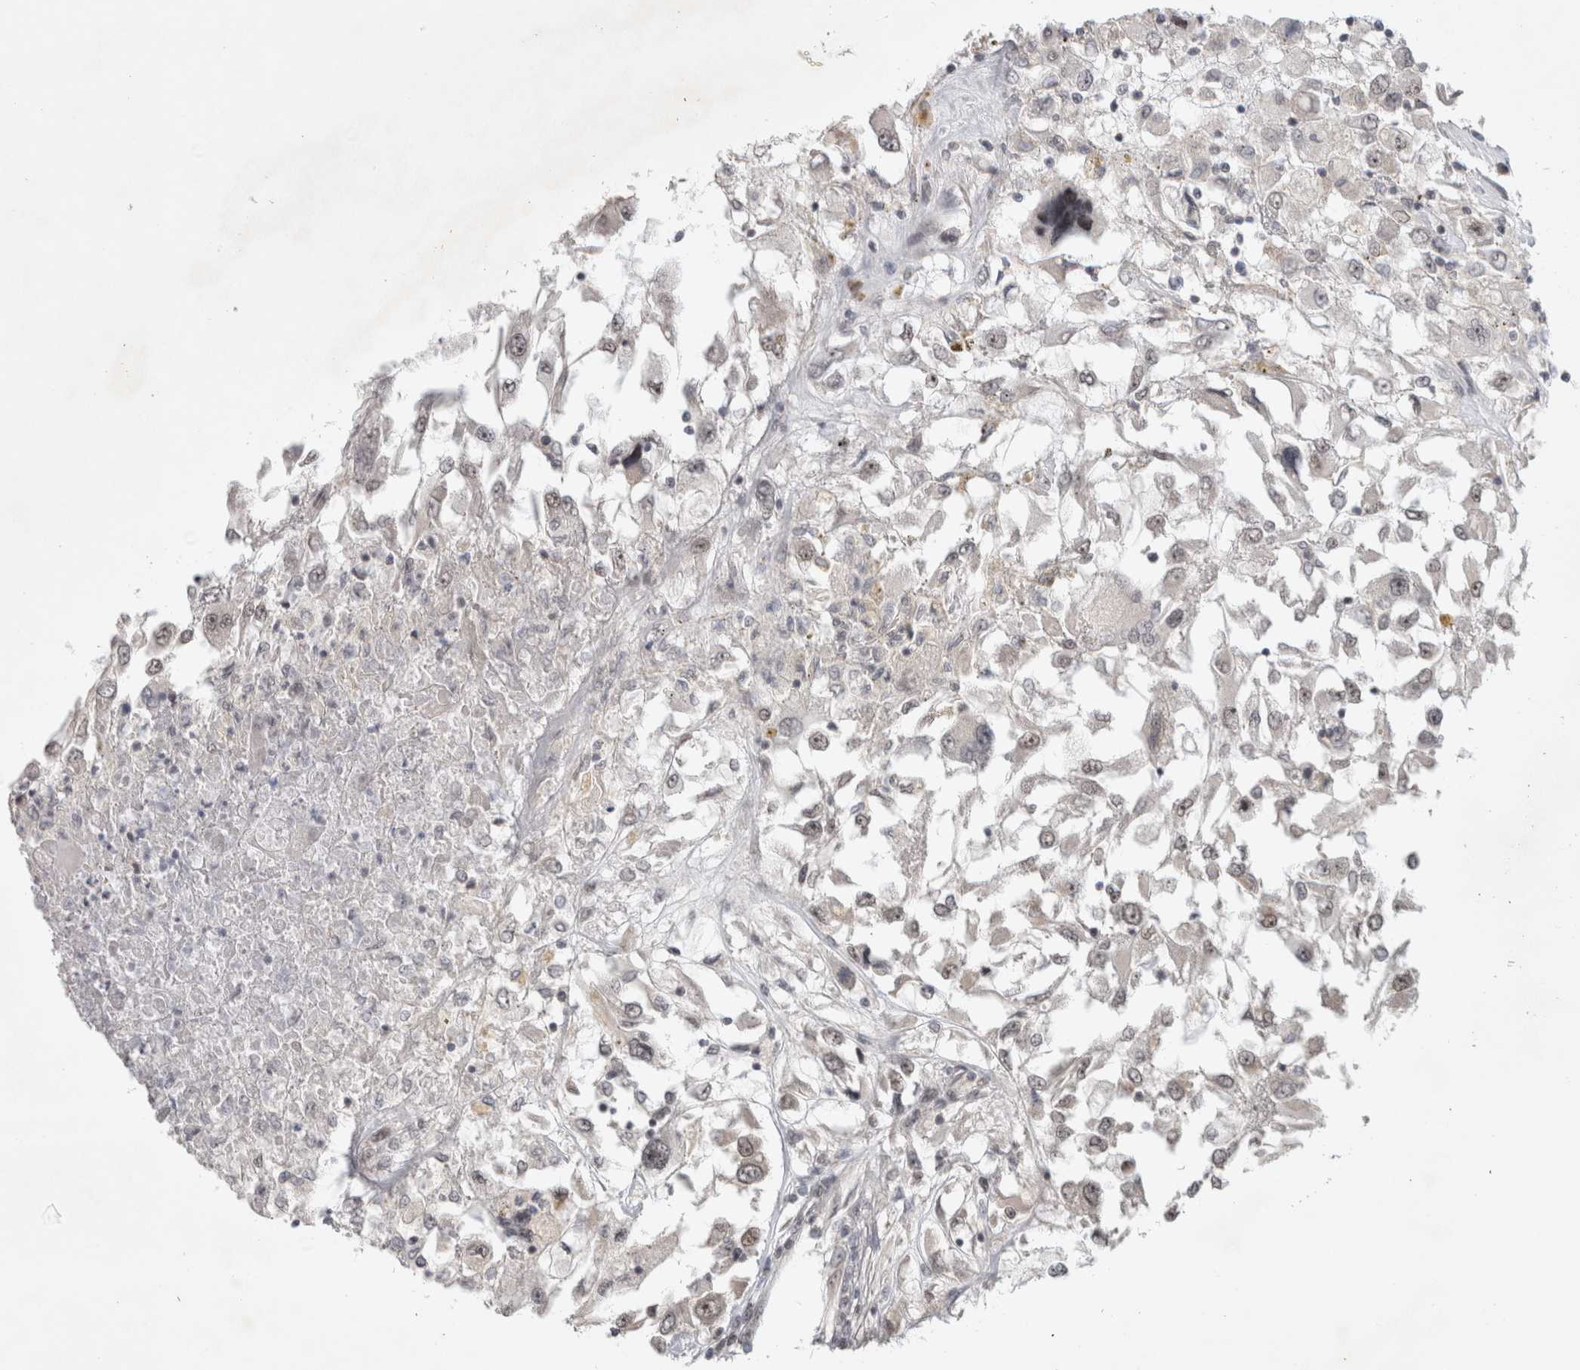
{"staining": {"intensity": "weak", "quantity": "<25%", "location": "nuclear"}, "tissue": "renal cancer", "cell_type": "Tumor cells", "image_type": "cancer", "snomed": [{"axis": "morphology", "description": "Adenocarcinoma, NOS"}, {"axis": "topography", "description": "Kidney"}], "caption": "Renal cancer was stained to show a protein in brown. There is no significant positivity in tumor cells. (DAB (3,3'-diaminobenzidine) immunohistochemistry, high magnification).", "gene": "HESX1", "patient": {"sex": "female", "age": 52}}